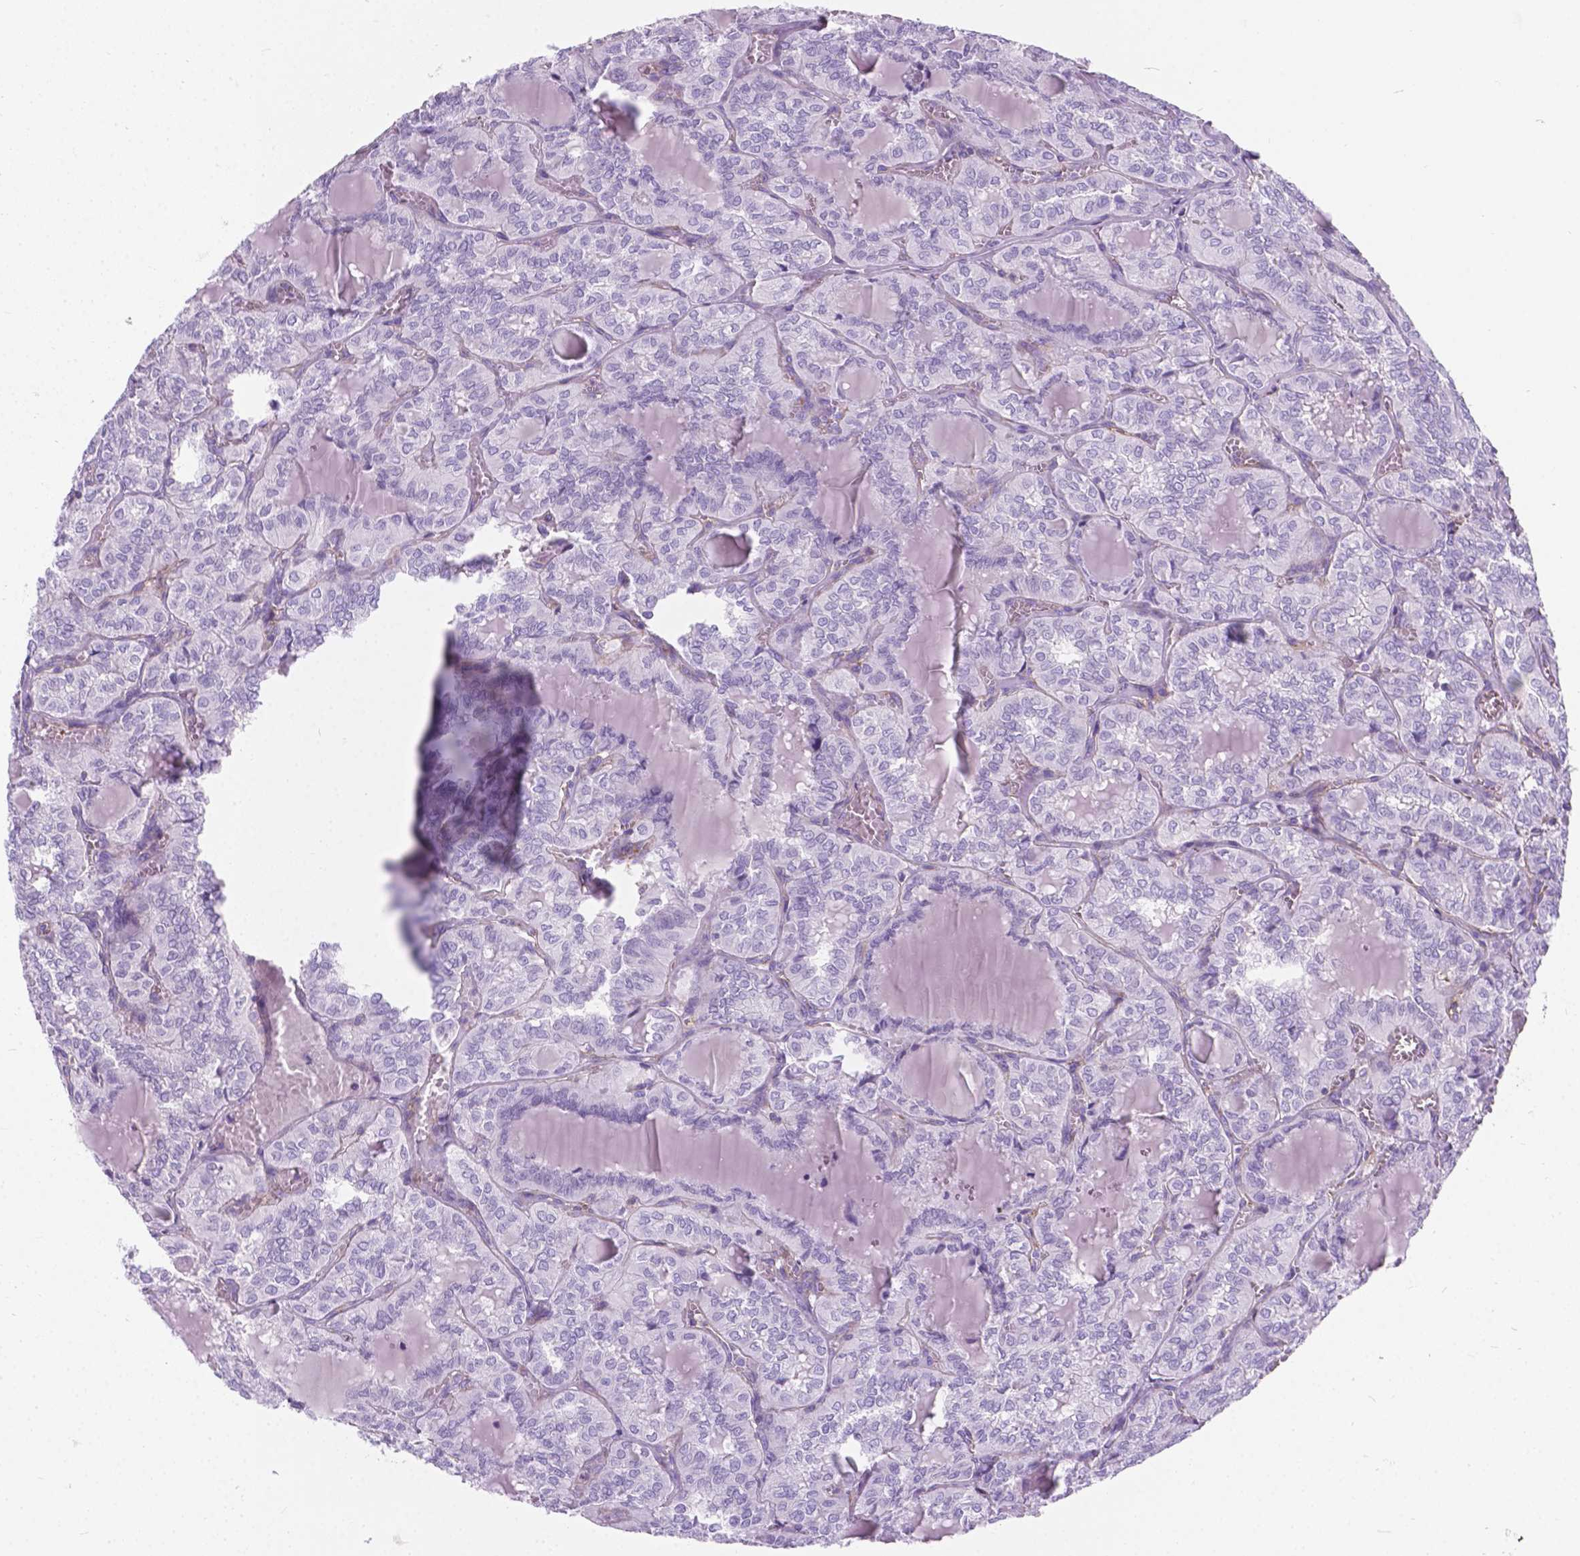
{"staining": {"intensity": "negative", "quantity": "none", "location": "none"}, "tissue": "thyroid cancer", "cell_type": "Tumor cells", "image_type": "cancer", "snomed": [{"axis": "morphology", "description": "Papillary adenocarcinoma, NOS"}, {"axis": "topography", "description": "Thyroid gland"}], "caption": "Immunohistochemistry histopathology image of human thyroid cancer stained for a protein (brown), which displays no expression in tumor cells.", "gene": "KIAA0040", "patient": {"sex": "female", "age": 41}}